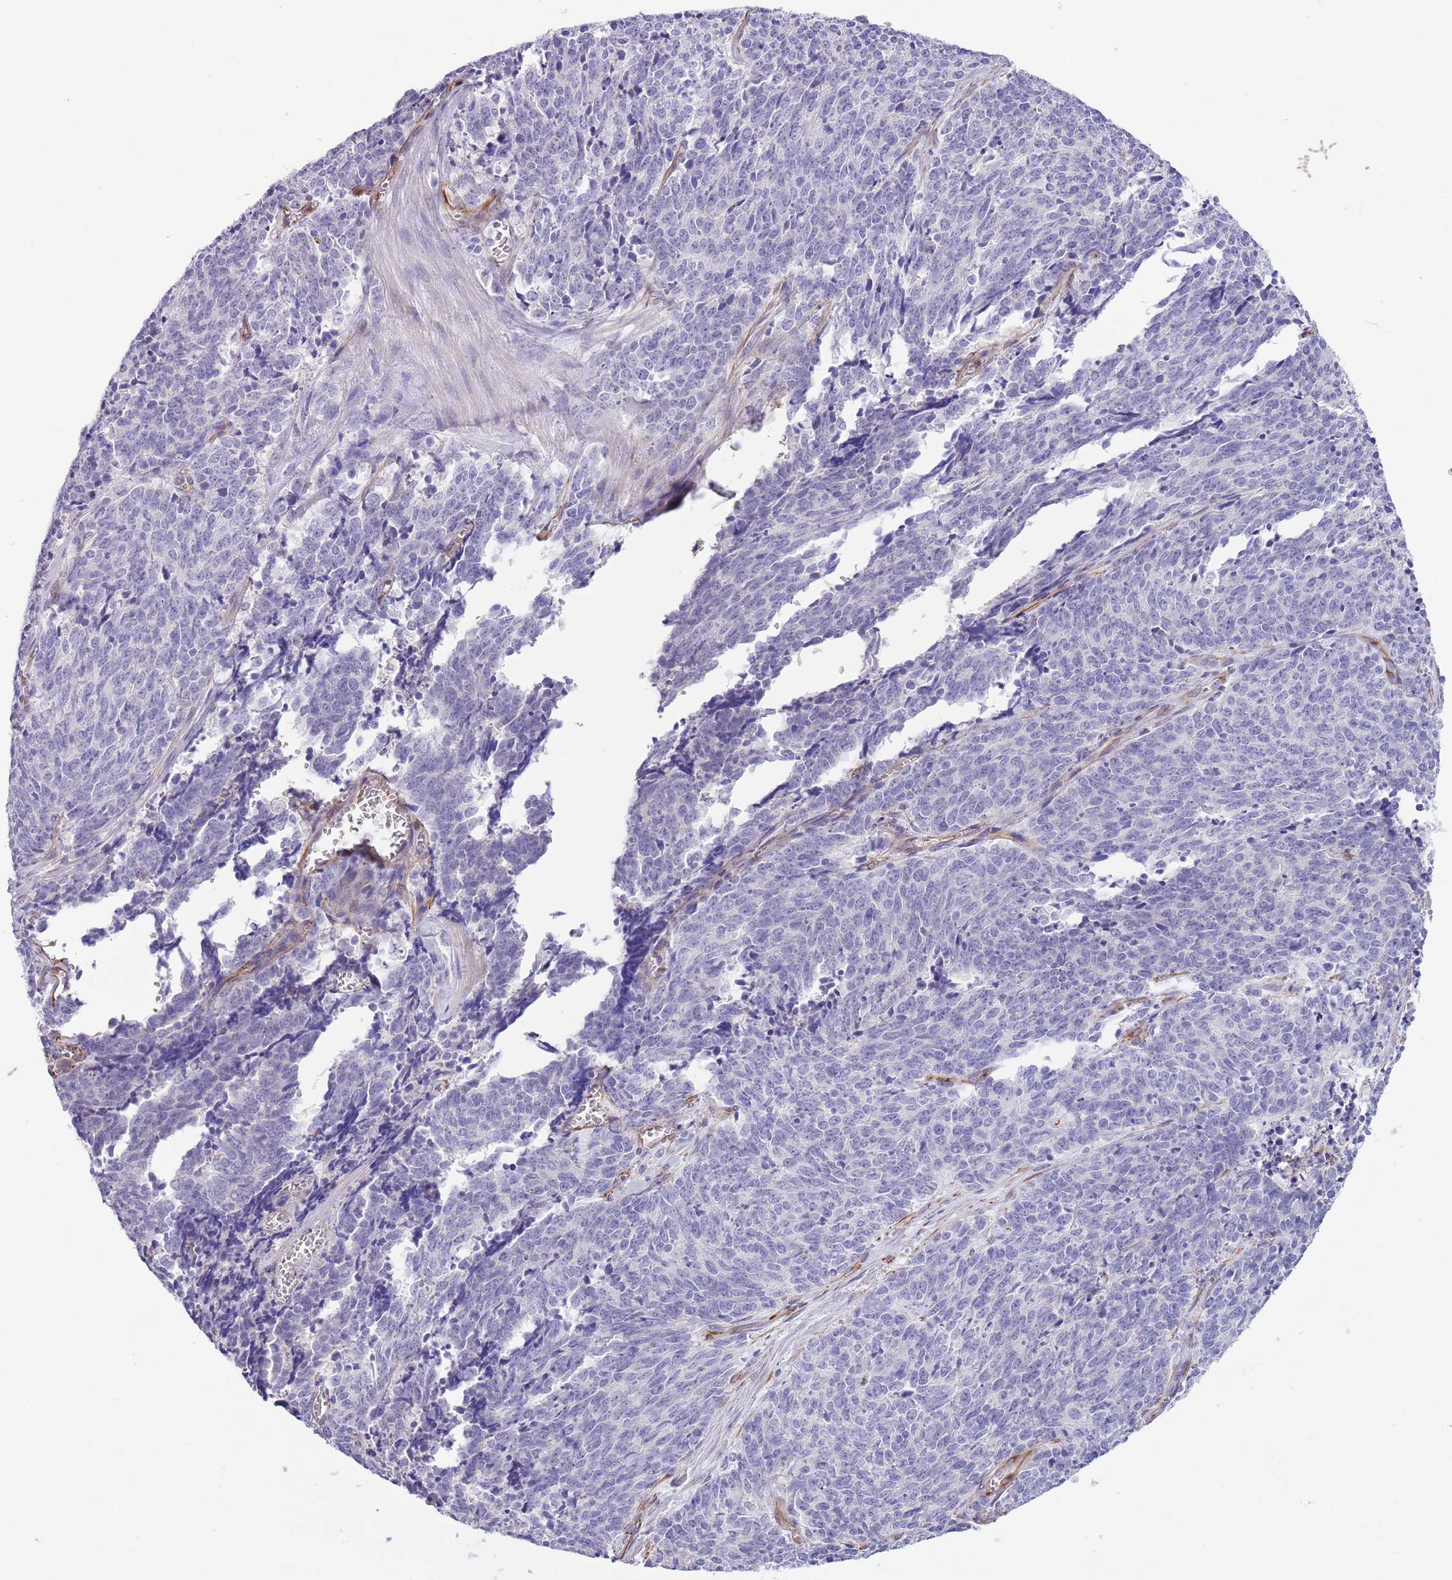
{"staining": {"intensity": "negative", "quantity": "none", "location": "none"}, "tissue": "cervical cancer", "cell_type": "Tumor cells", "image_type": "cancer", "snomed": [{"axis": "morphology", "description": "Squamous cell carcinoma, NOS"}, {"axis": "topography", "description": "Cervix"}], "caption": "There is no significant staining in tumor cells of cervical cancer.", "gene": "TSGA13", "patient": {"sex": "female", "age": 29}}